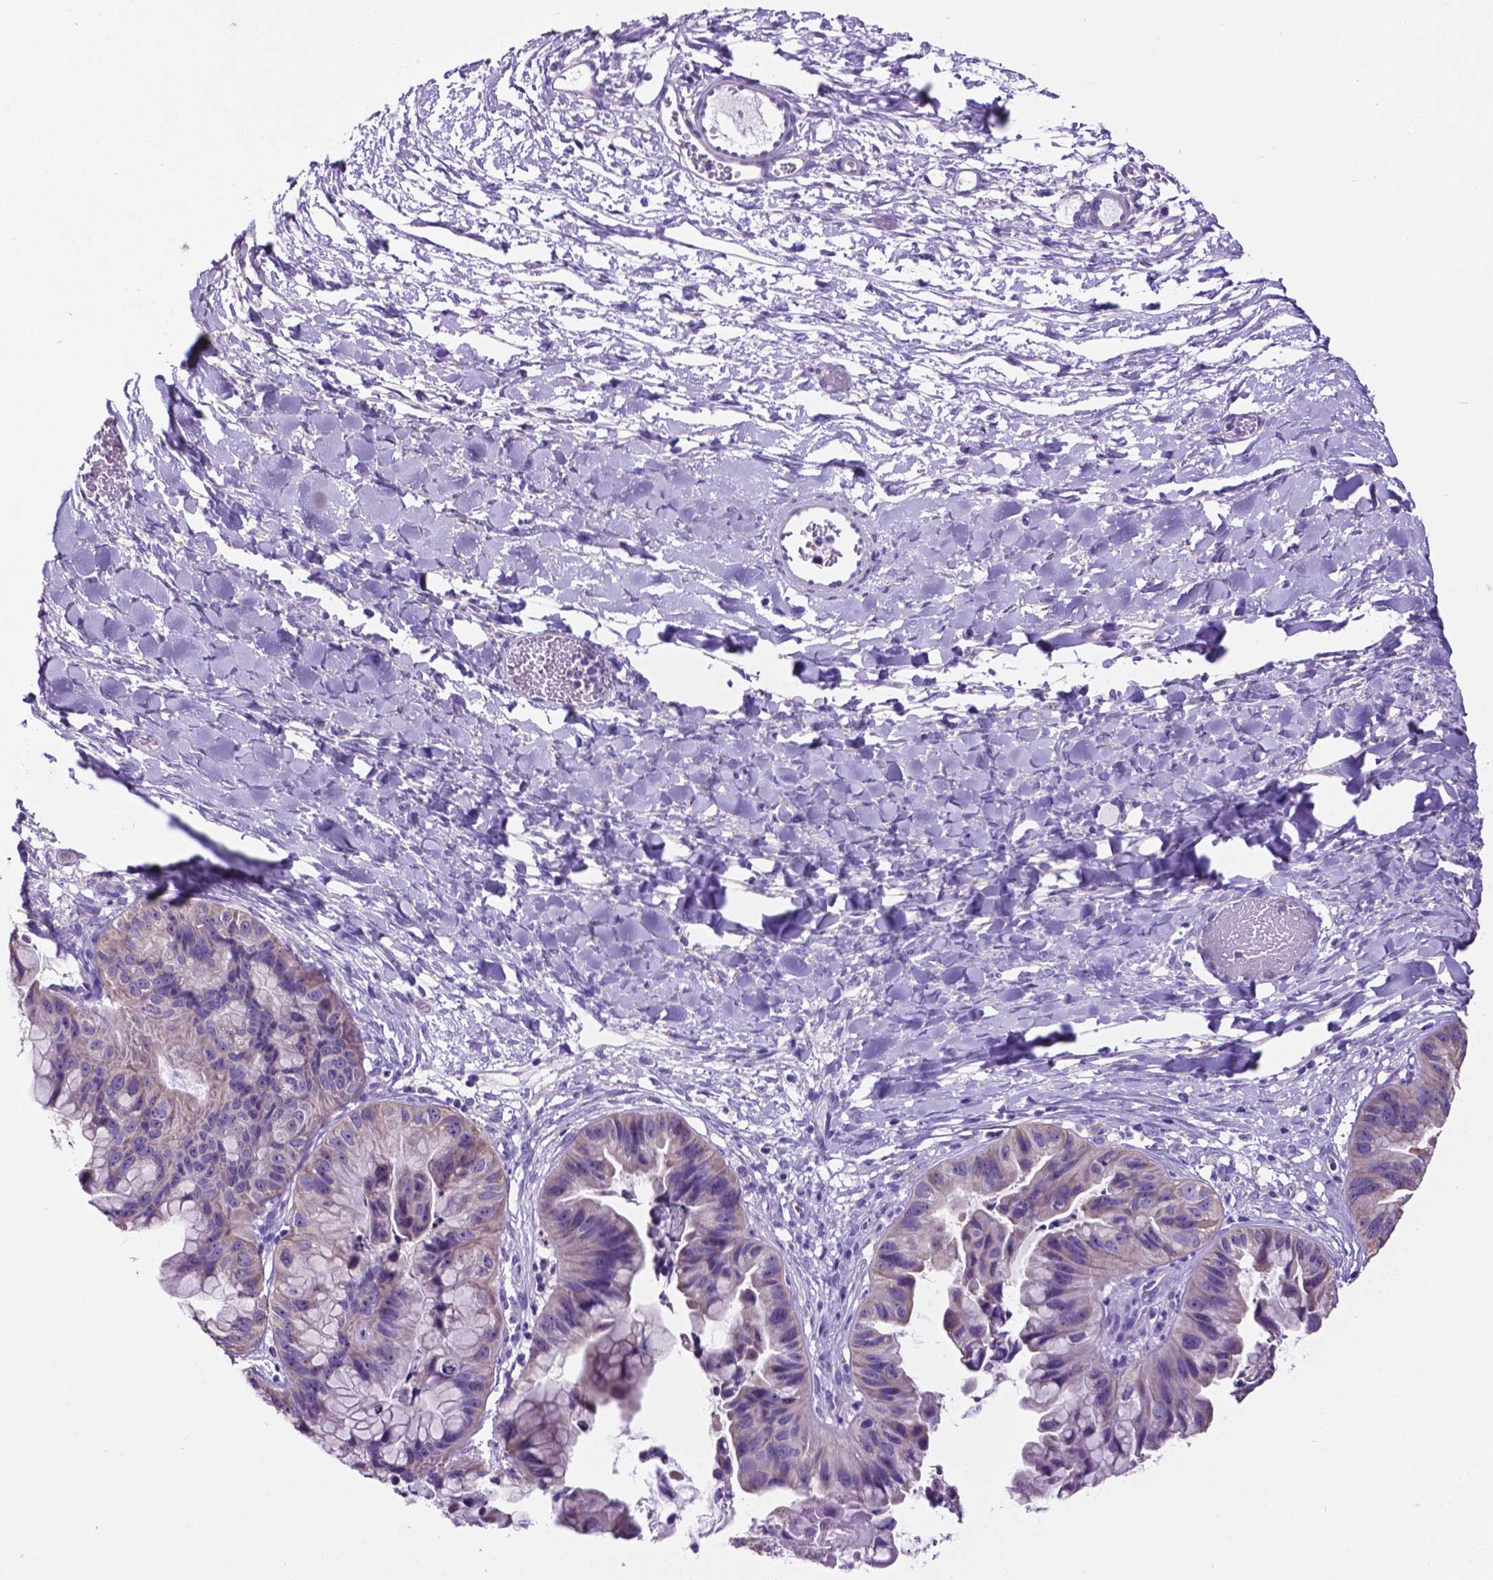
{"staining": {"intensity": "negative", "quantity": "none", "location": "none"}, "tissue": "ovarian cancer", "cell_type": "Tumor cells", "image_type": "cancer", "snomed": [{"axis": "morphology", "description": "Cystadenocarcinoma, mucinous, NOS"}, {"axis": "topography", "description": "Ovary"}], "caption": "DAB (3,3'-diaminobenzidine) immunohistochemical staining of ovarian cancer displays no significant staining in tumor cells.", "gene": "SPDYA", "patient": {"sex": "female", "age": 76}}